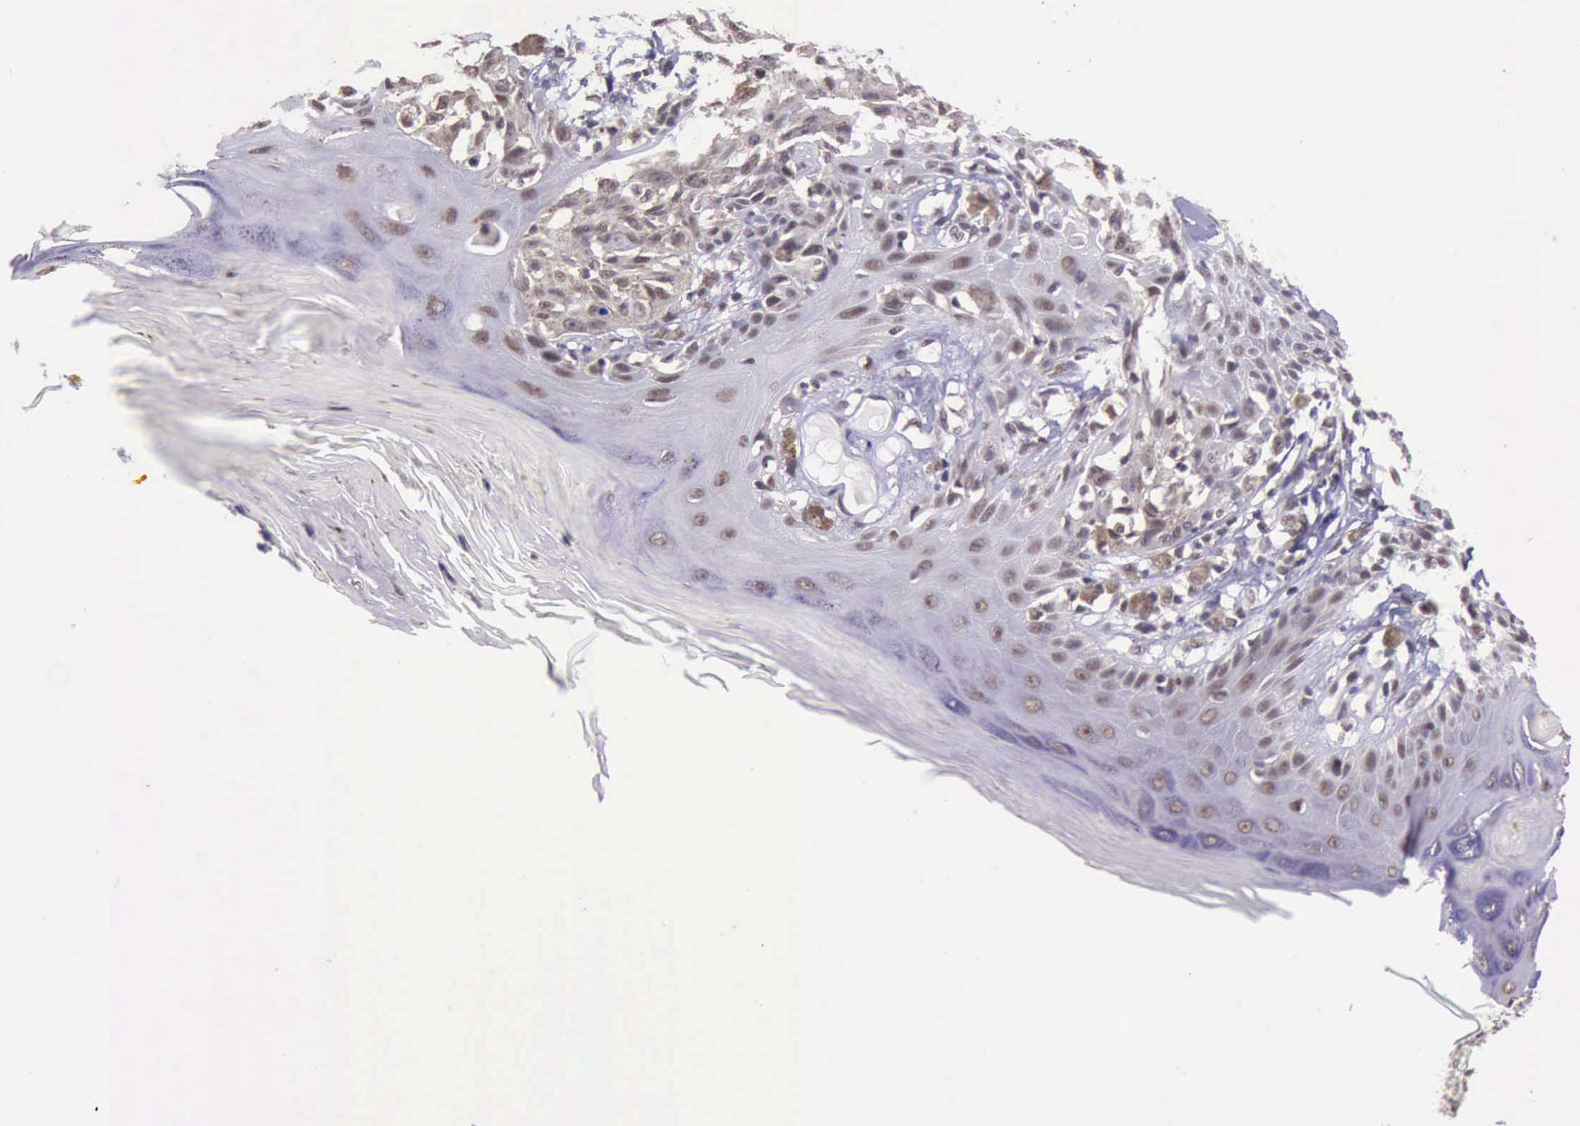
{"staining": {"intensity": "weak", "quantity": ">75%", "location": "nuclear"}, "tissue": "melanoma", "cell_type": "Tumor cells", "image_type": "cancer", "snomed": [{"axis": "morphology", "description": "Malignant melanoma, NOS"}, {"axis": "topography", "description": "Skin"}], "caption": "Malignant melanoma tissue shows weak nuclear positivity in approximately >75% of tumor cells, visualized by immunohistochemistry. The staining was performed using DAB (3,3'-diaminobenzidine) to visualize the protein expression in brown, while the nuclei were stained in blue with hematoxylin (Magnification: 20x).", "gene": "PRPF39", "patient": {"sex": "female", "age": 77}}